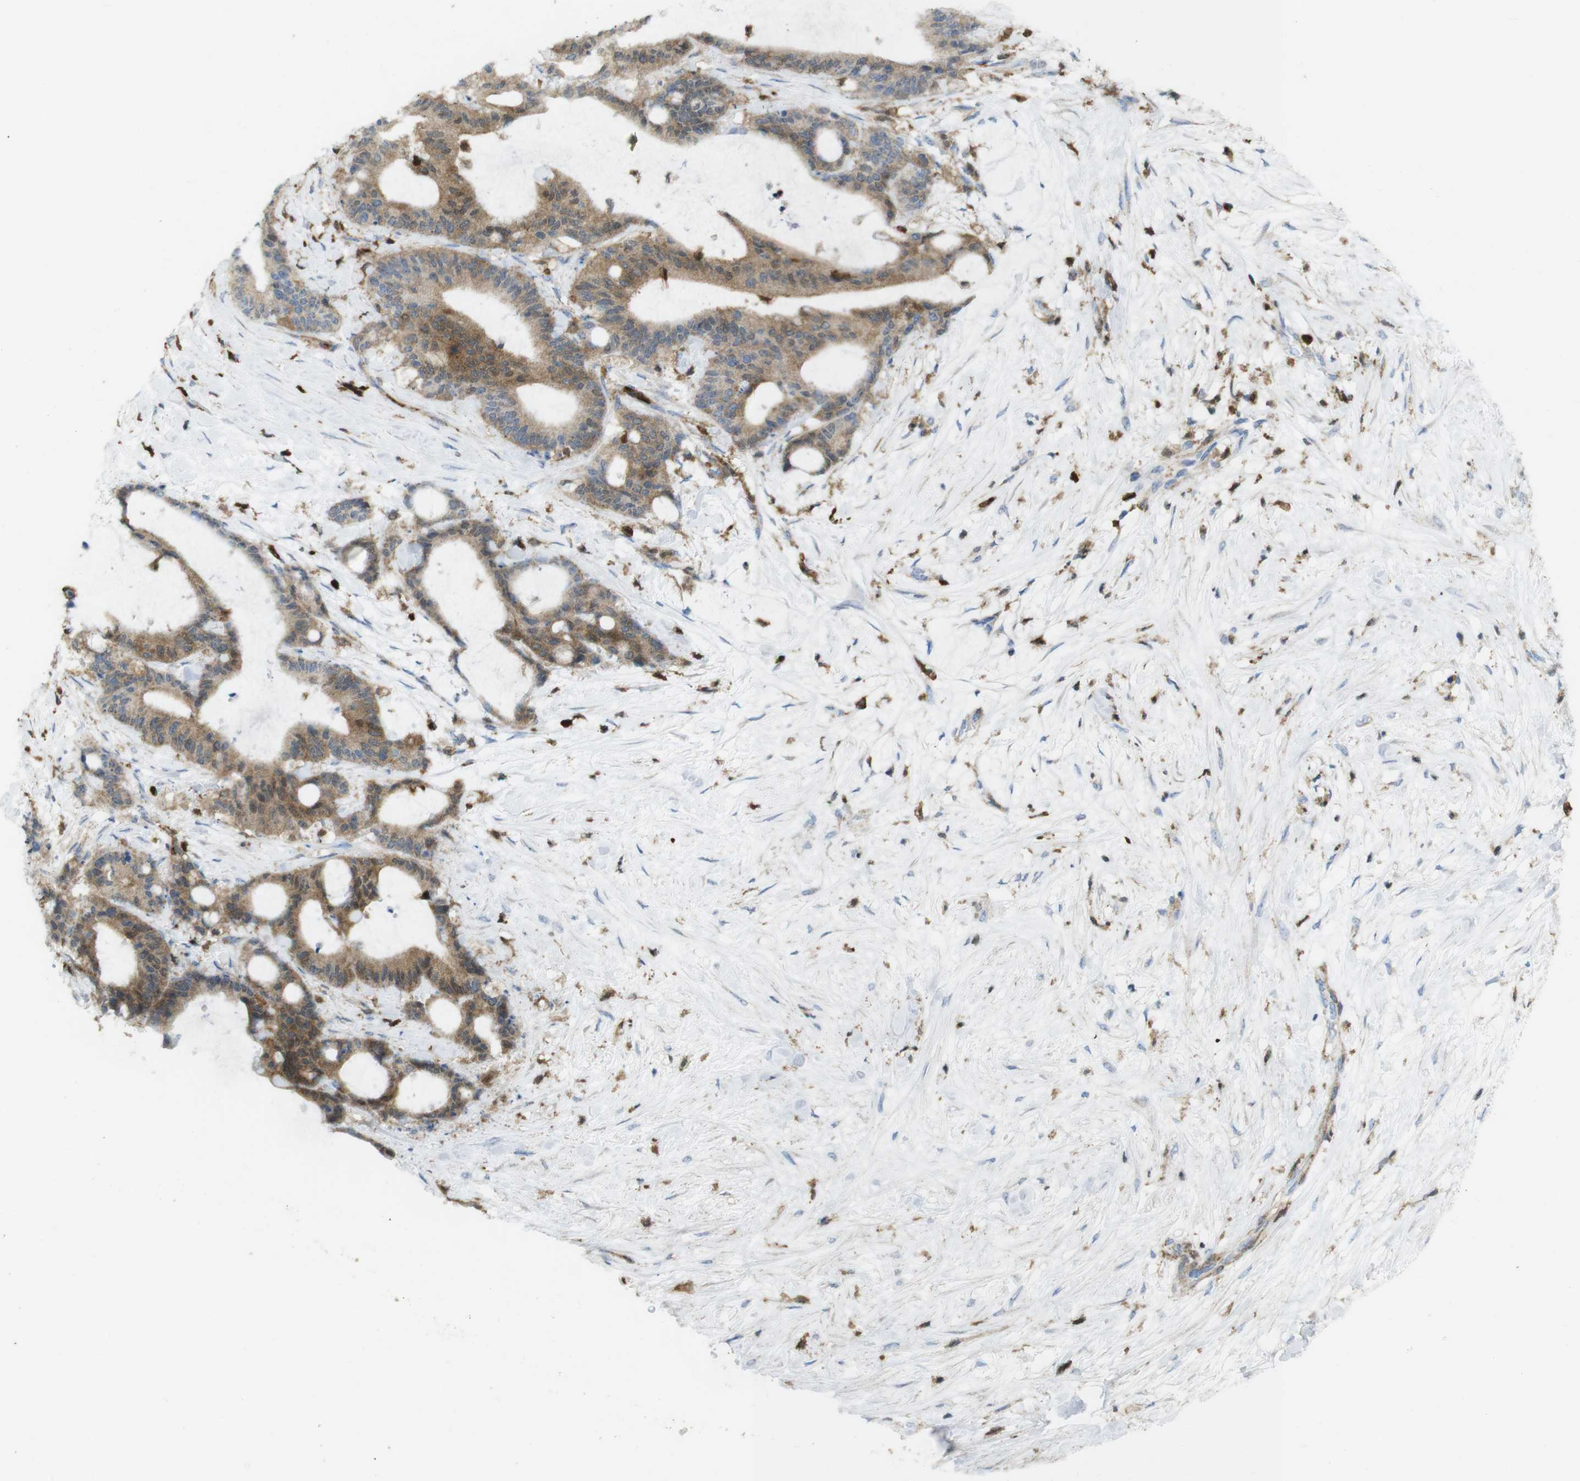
{"staining": {"intensity": "moderate", "quantity": ">75%", "location": "cytoplasmic/membranous"}, "tissue": "liver cancer", "cell_type": "Tumor cells", "image_type": "cancer", "snomed": [{"axis": "morphology", "description": "Cholangiocarcinoma"}, {"axis": "topography", "description": "Liver"}], "caption": "Liver cancer (cholangiocarcinoma) stained for a protein (brown) shows moderate cytoplasmic/membranous positive positivity in about >75% of tumor cells.", "gene": "PRKCD", "patient": {"sex": "female", "age": 73}}